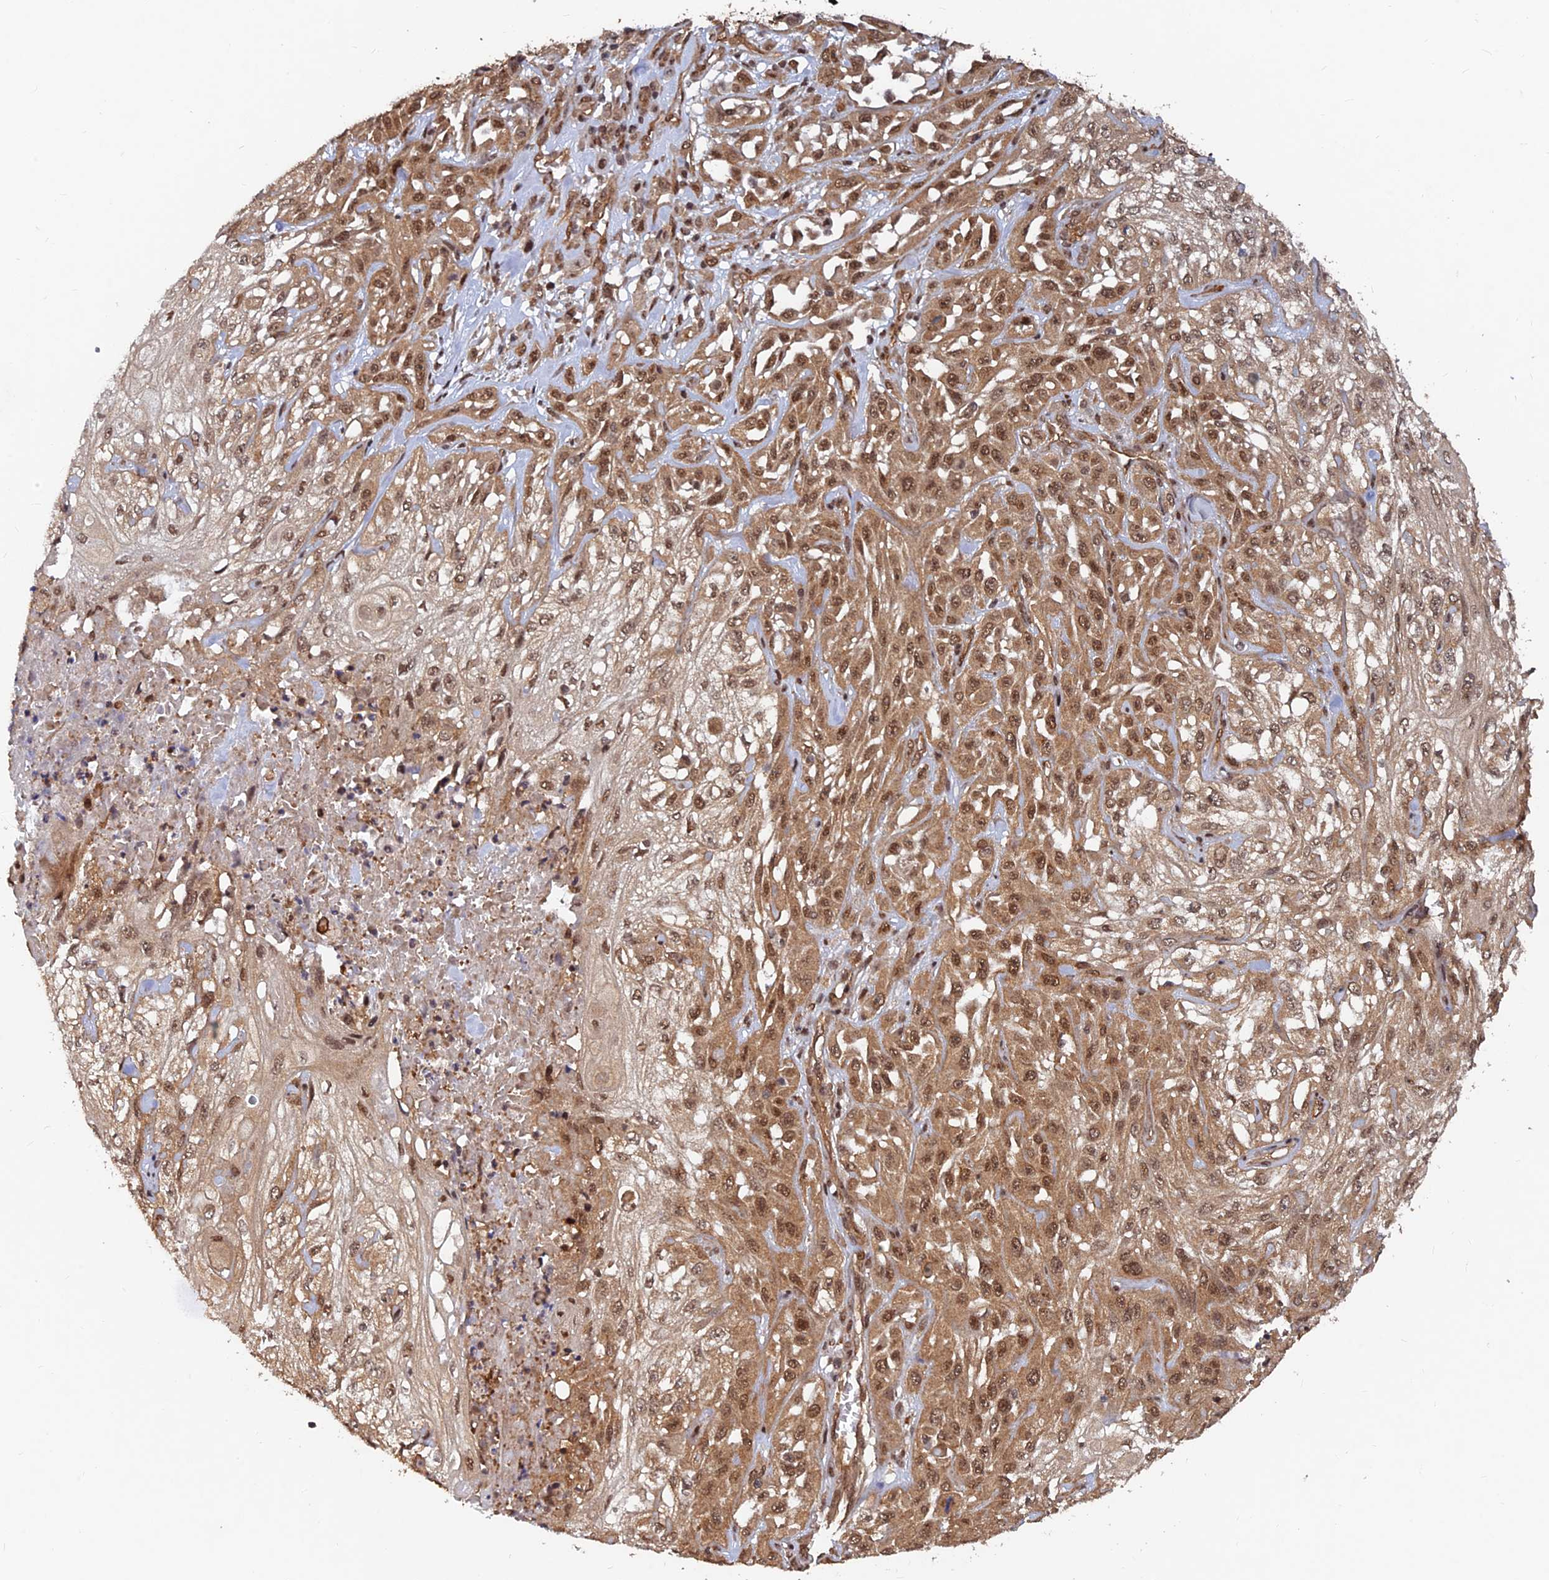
{"staining": {"intensity": "moderate", "quantity": ">75%", "location": "cytoplasmic/membranous,nuclear"}, "tissue": "skin cancer", "cell_type": "Tumor cells", "image_type": "cancer", "snomed": [{"axis": "morphology", "description": "Squamous cell carcinoma, NOS"}, {"axis": "morphology", "description": "Squamous cell carcinoma, metastatic, NOS"}, {"axis": "topography", "description": "Skin"}, {"axis": "topography", "description": "Lymph node"}], "caption": "Tumor cells demonstrate medium levels of moderate cytoplasmic/membranous and nuclear expression in approximately >75% of cells in human skin metastatic squamous cell carcinoma.", "gene": "FAM53C", "patient": {"sex": "male", "age": 75}}